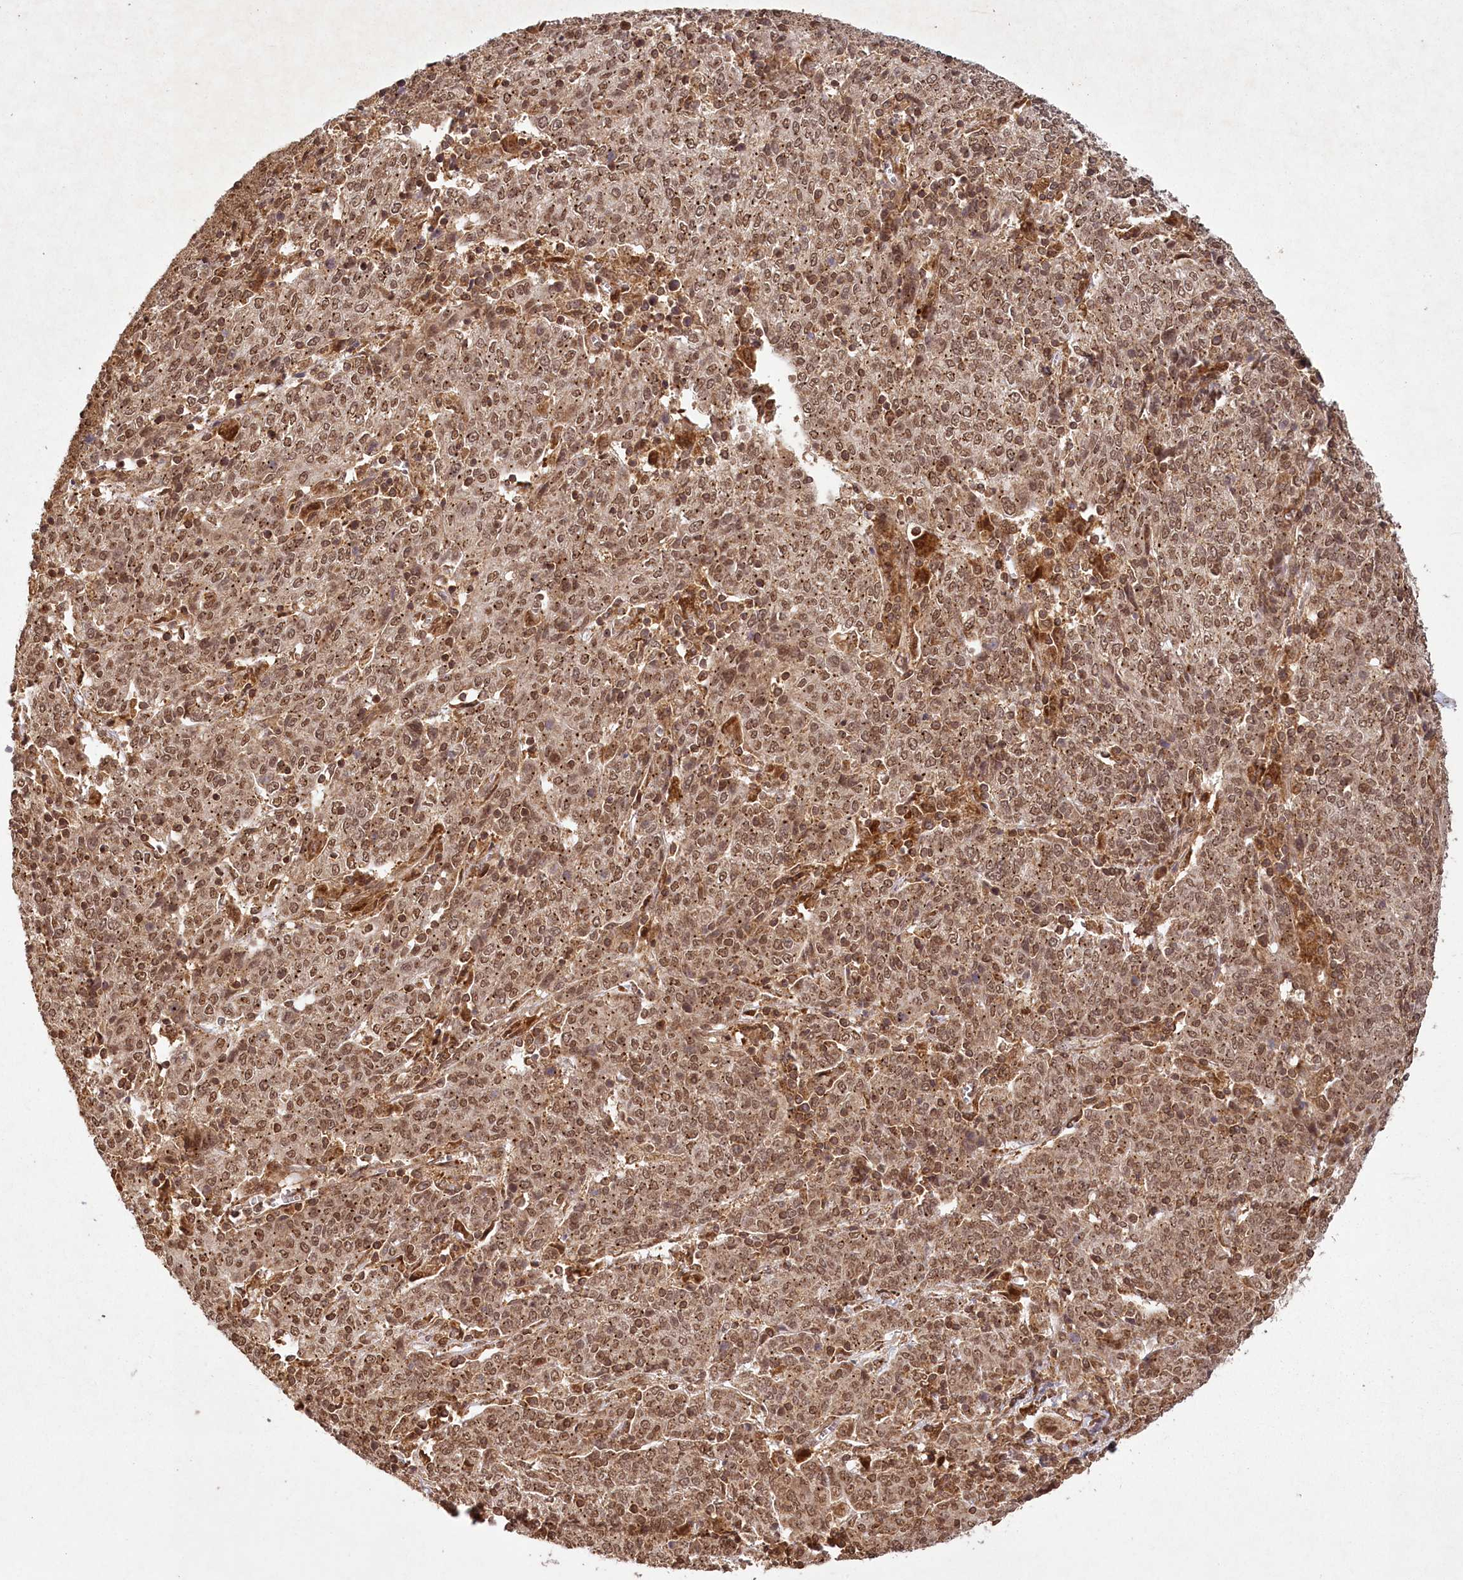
{"staining": {"intensity": "moderate", "quantity": ">75%", "location": "cytoplasmic/membranous,nuclear"}, "tissue": "cervical cancer", "cell_type": "Tumor cells", "image_type": "cancer", "snomed": [{"axis": "morphology", "description": "Squamous cell carcinoma, NOS"}, {"axis": "topography", "description": "Cervix"}], "caption": "The histopathology image demonstrates immunohistochemical staining of cervical cancer (squamous cell carcinoma). There is moderate cytoplasmic/membranous and nuclear expression is appreciated in about >75% of tumor cells.", "gene": "MICU1", "patient": {"sex": "female", "age": 67}}